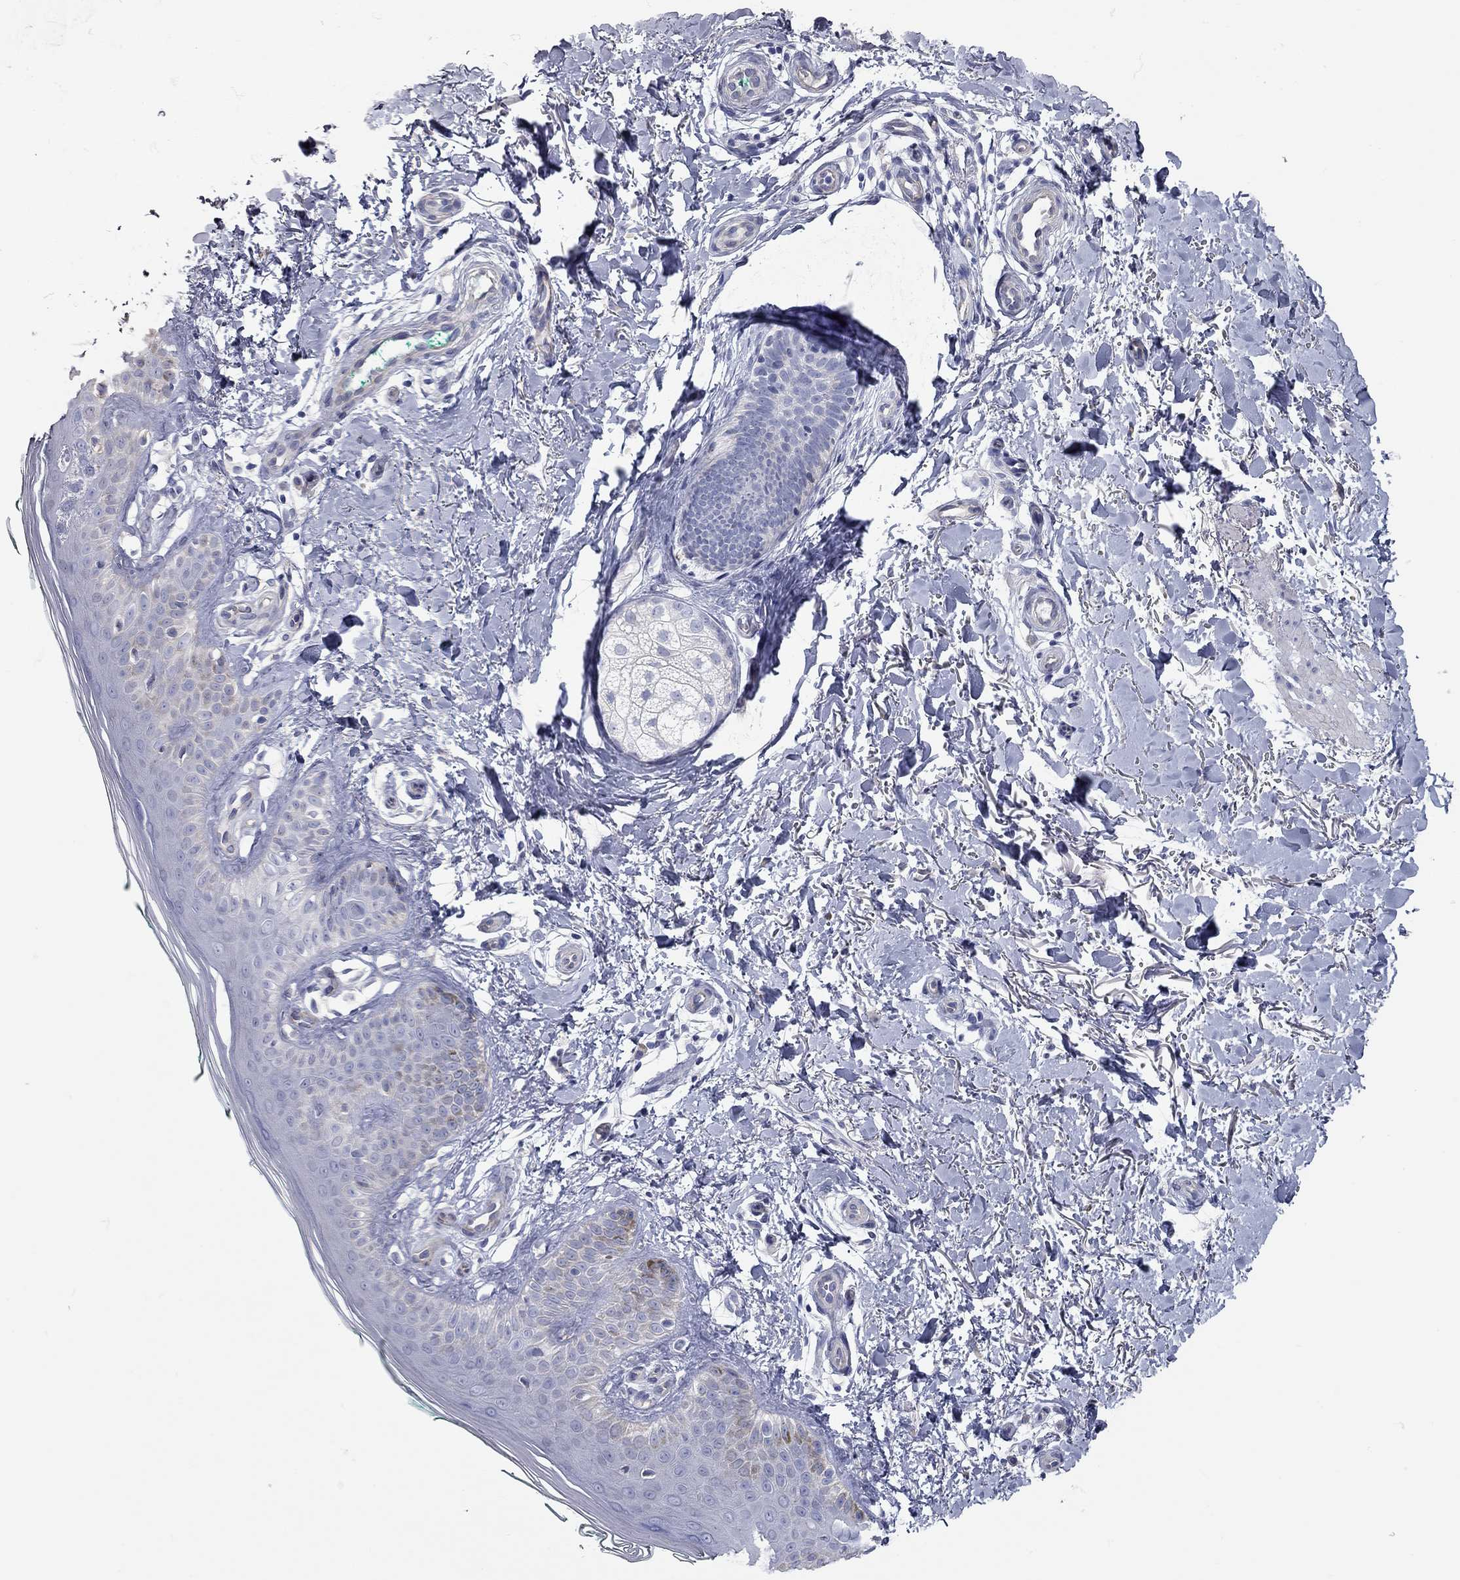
{"staining": {"intensity": "negative", "quantity": "none", "location": "none"}, "tissue": "skin", "cell_type": "Fibroblasts", "image_type": "normal", "snomed": [{"axis": "morphology", "description": "Normal tissue, NOS"}, {"axis": "morphology", "description": "Inflammation, NOS"}, {"axis": "morphology", "description": "Fibrosis, NOS"}, {"axis": "topography", "description": "Skin"}], "caption": "Immunohistochemistry (IHC) photomicrograph of benign skin: skin stained with DAB displays no significant protein expression in fibroblasts.", "gene": "XAGE2", "patient": {"sex": "male", "age": 71}}